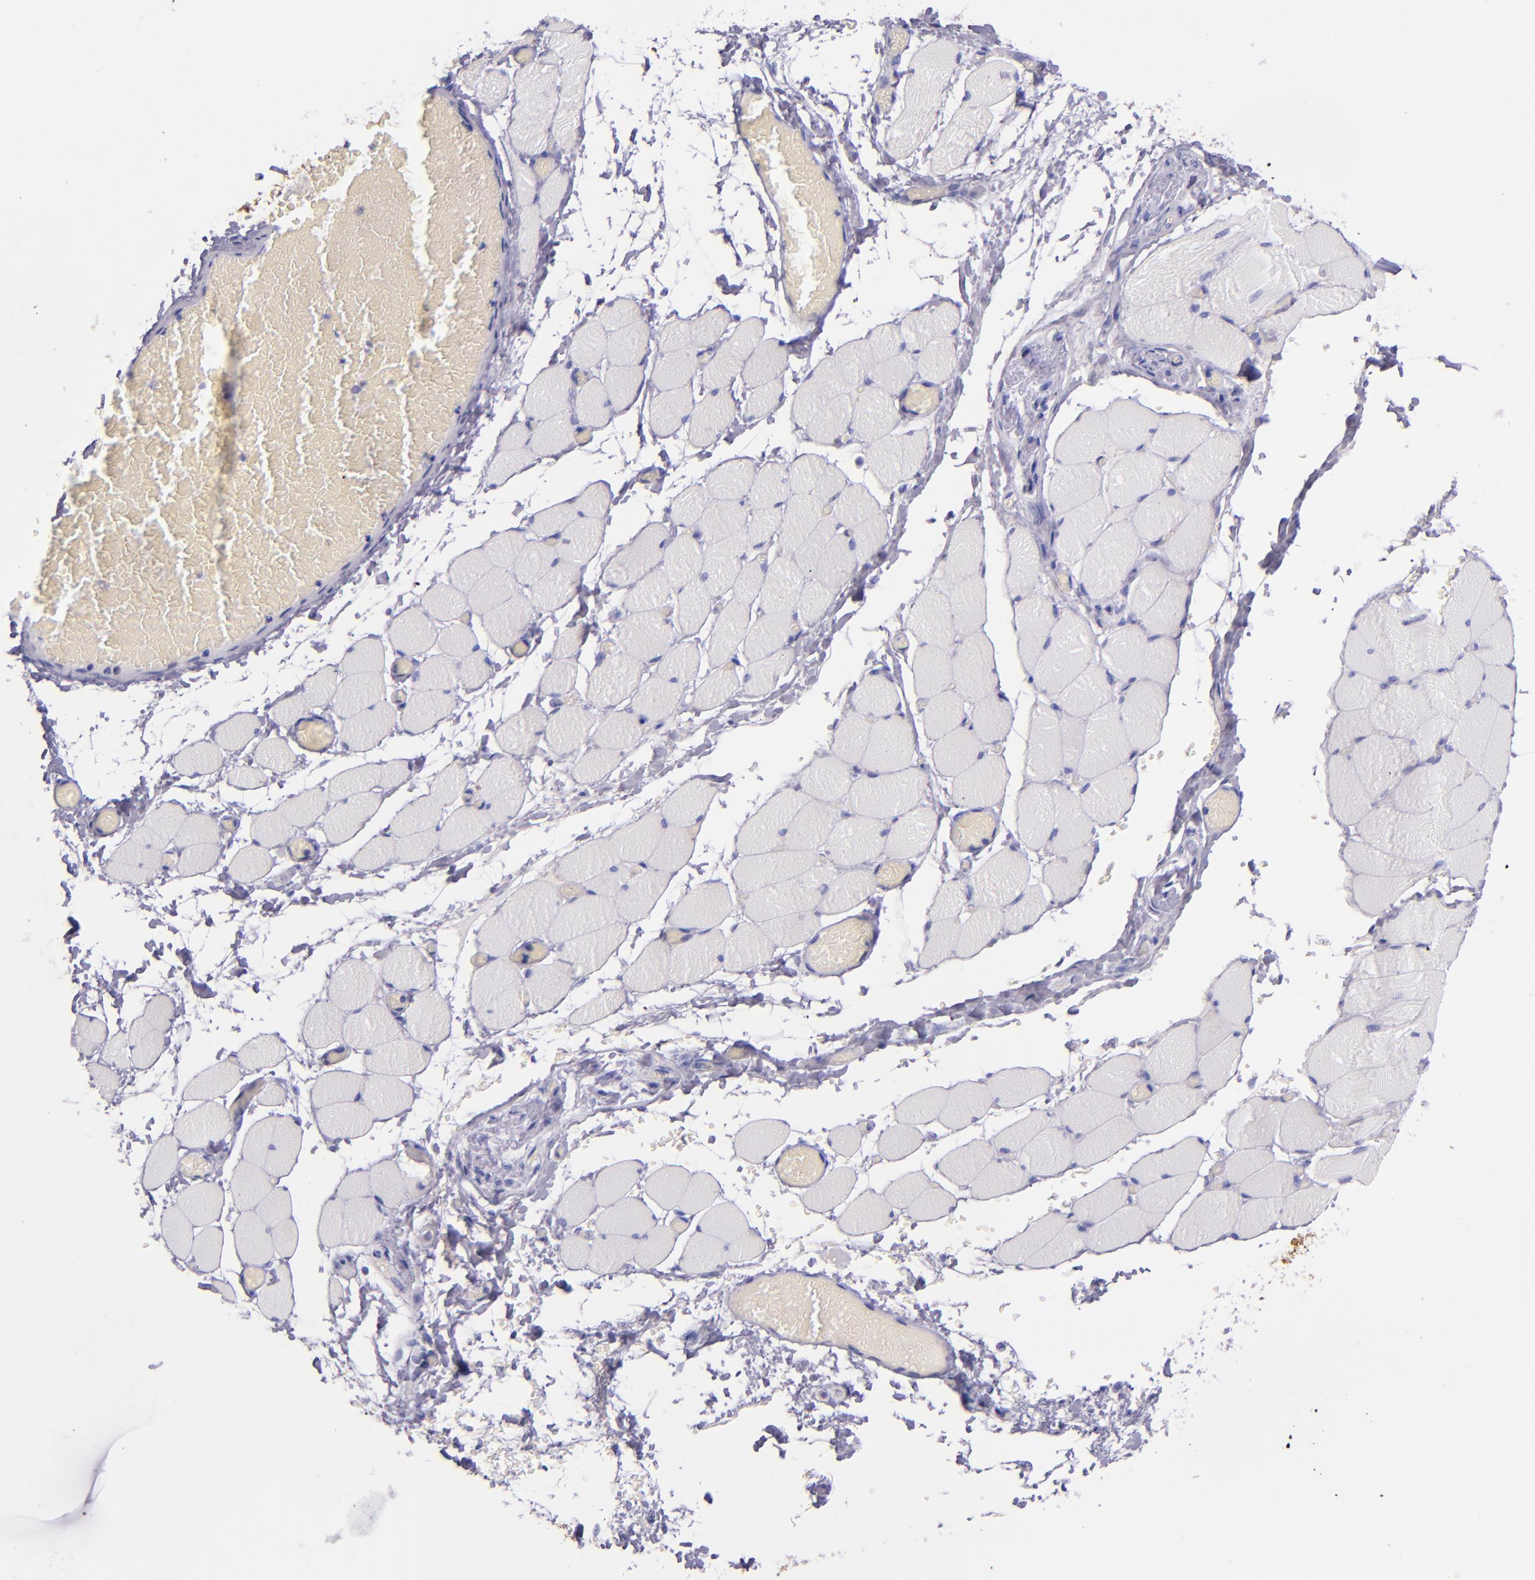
{"staining": {"intensity": "negative", "quantity": "none", "location": "none"}, "tissue": "skeletal muscle", "cell_type": "Myocytes", "image_type": "normal", "snomed": [{"axis": "morphology", "description": "Normal tissue, NOS"}, {"axis": "topography", "description": "Skeletal muscle"}, {"axis": "topography", "description": "Soft tissue"}], "caption": "DAB immunohistochemical staining of benign human skeletal muscle reveals no significant positivity in myocytes.", "gene": "SFTPA2", "patient": {"sex": "female", "age": 58}}